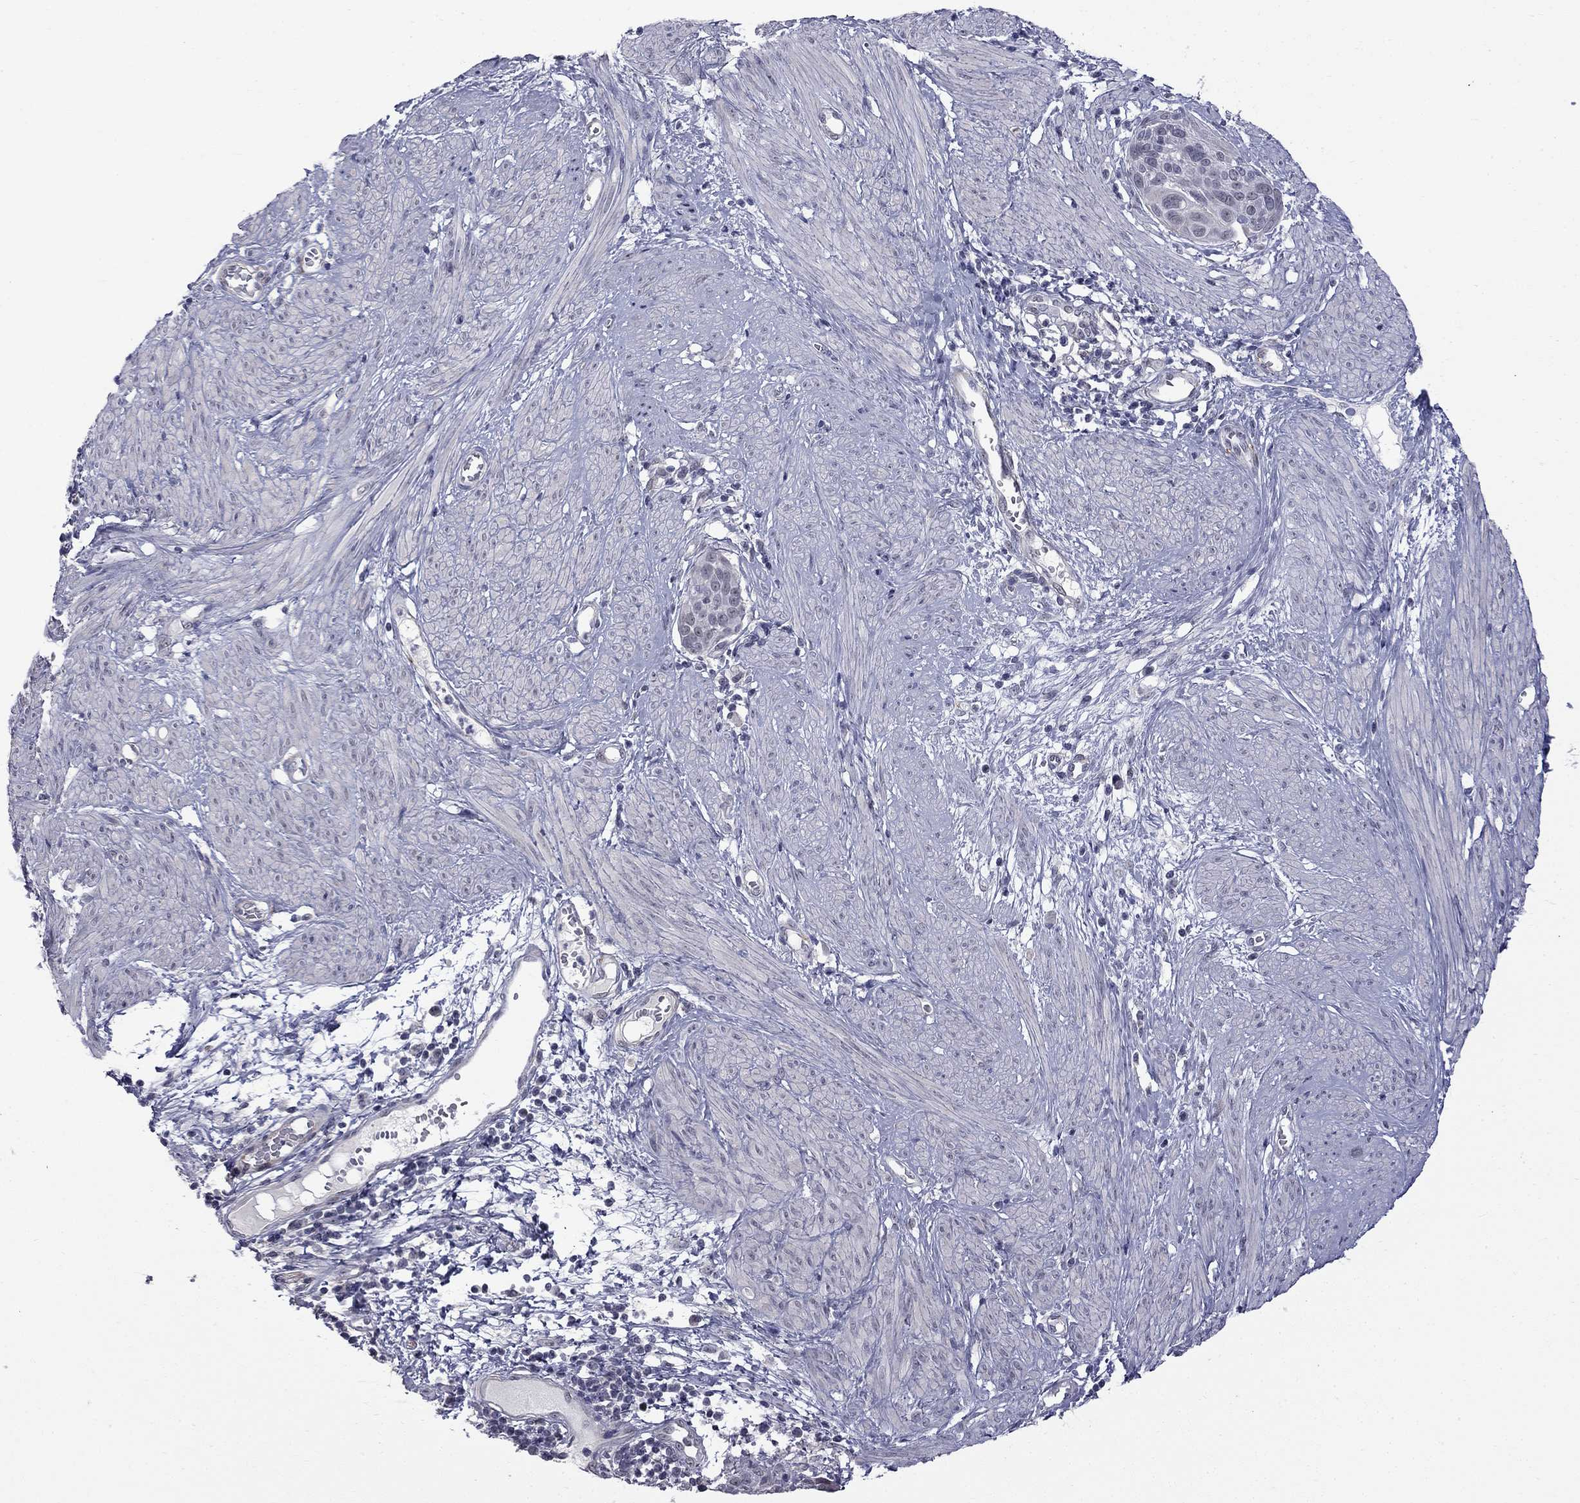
{"staining": {"intensity": "negative", "quantity": "none", "location": "none"}, "tissue": "cervical cancer", "cell_type": "Tumor cells", "image_type": "cancer", "snomed": [{"axis": "morphology", "description": "Squamous cell carcinoma, NOS"}, {"axis": "topography", "description": "Cervix"}], "caption": "Cervical squamous cell carcinoma was stained to show a protein in brown. There is no significant expression in tumor cells.", "gene": "GSG1L", "patient": {"sex": "female", "age": 39}}